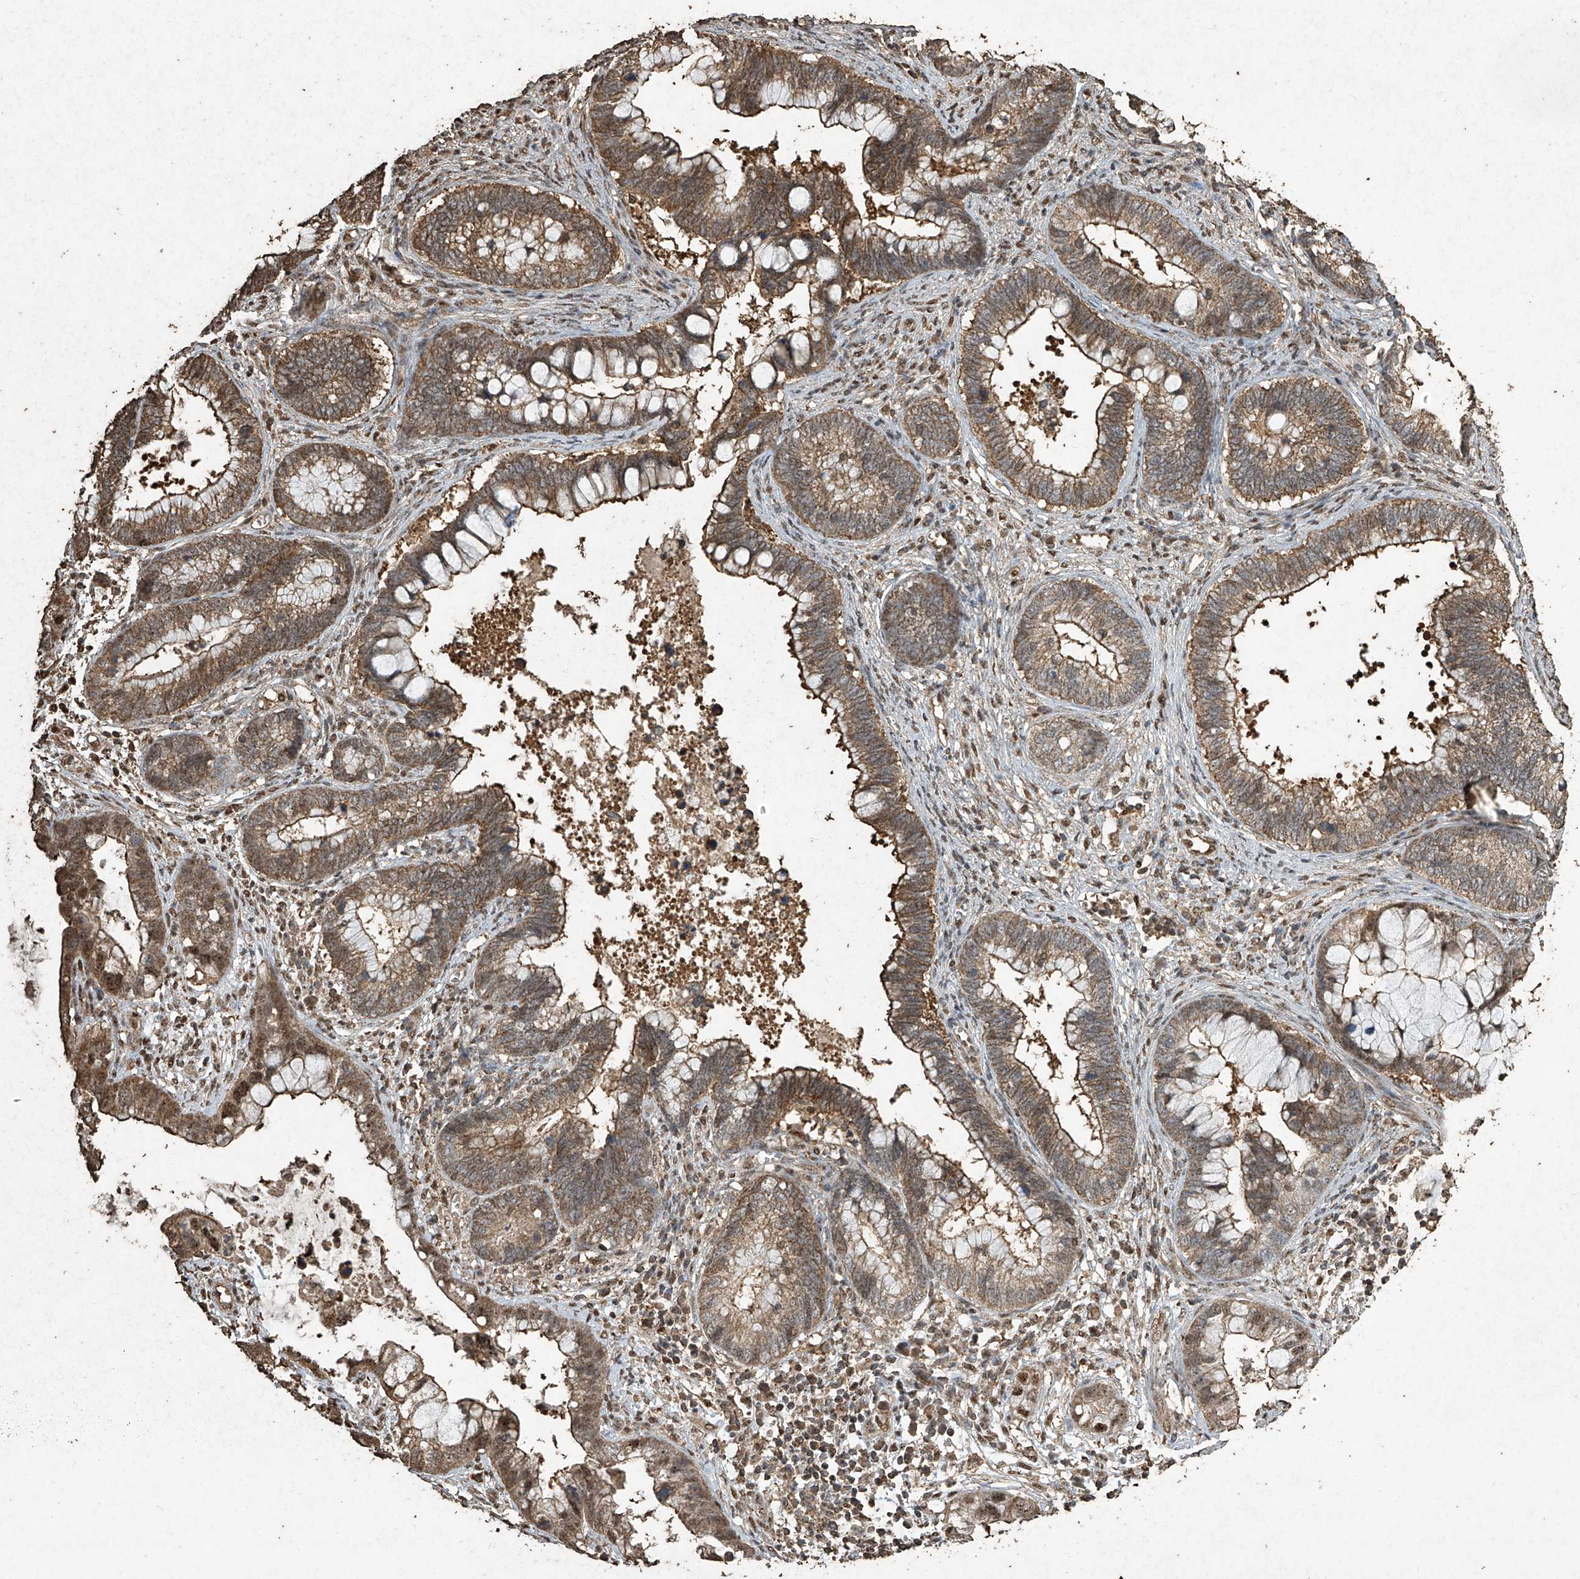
{"staining": {"intensity": "moderate", "quantity": "25%-75%", "location": "cytoplasmic/membranous"}, "tissue": "cervical cancer", "cell_type": "Tumor cells", "image_type": "cancer", "snomed": [{"axis": "morphology", "description": "Adenocarcinoma, NOS"}, {"axis": "topography", "description": "Cervix"}], "caption": "This micrograph demonstrates IHC staining of human cervical cancer (adenocarcinoma), with medium moderate cytoplasmic/membranous positivity in approximately 25%-75% of tumor cells.", "gene": "ERBB3", "patient": {"sex": "female", "age": 44}}